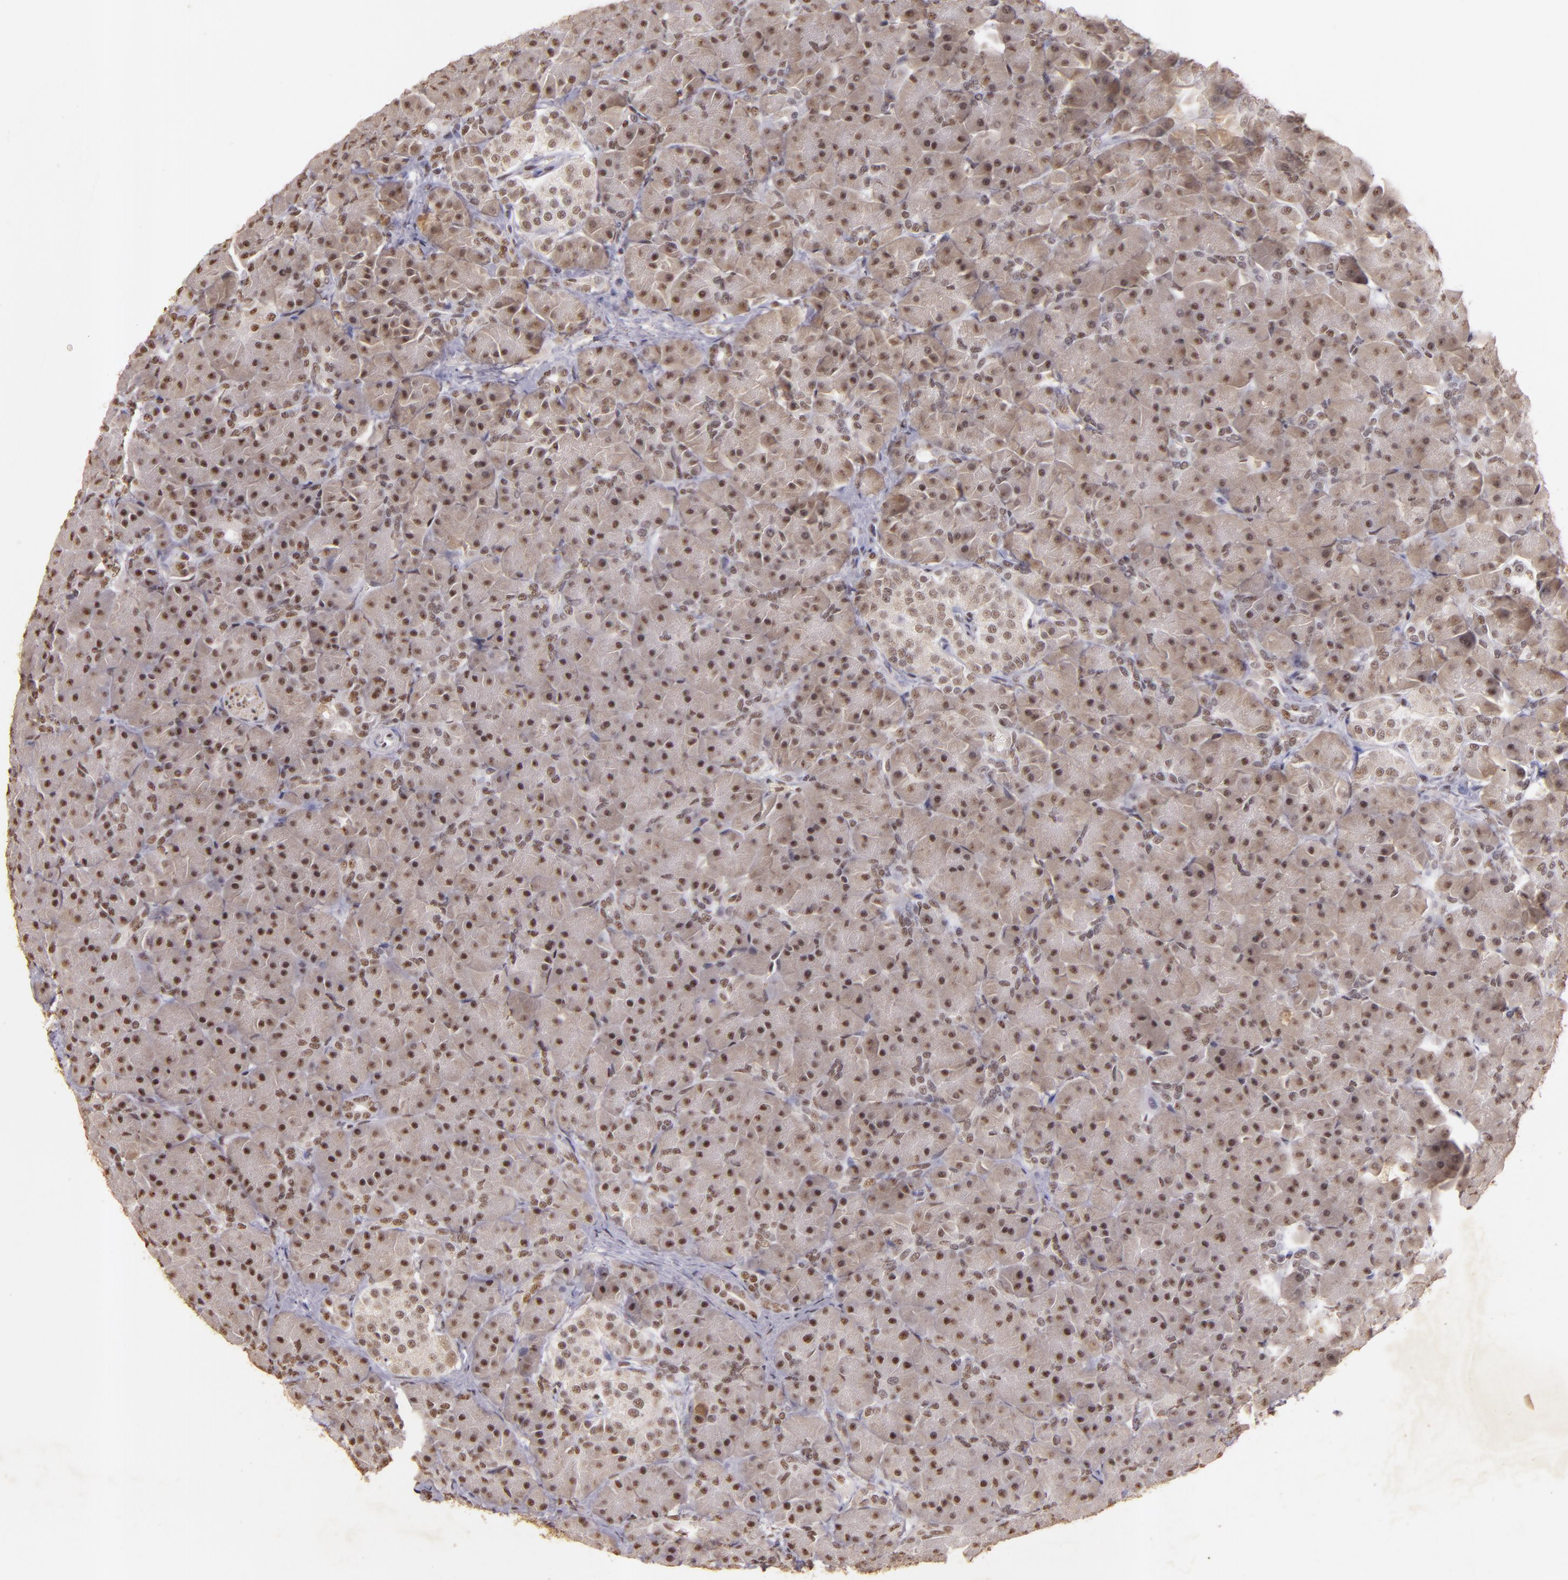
{"staining": {"intensity": "weak", "quantity": ">75%", "location": "cytoplasmic/membranous,nuclear"}, "tissue": "pancreas", "cell_type": "Exocrine glandular cells", "image_type": "normal", "snomed": [{"axis": "morphology", "description": "Normal tissue, NOS"}, {"axis": "topography", "description": "Pancreas"}], "caption": "Weak cytoplasmic/membranous,nuclear staining for a protein is seen in about >75% of exocrine glandular cells of normal pancreas using immunohistochemistry (IHC).", "gene": "CBX3", "patient": {"sex": "male", "age": 66}}